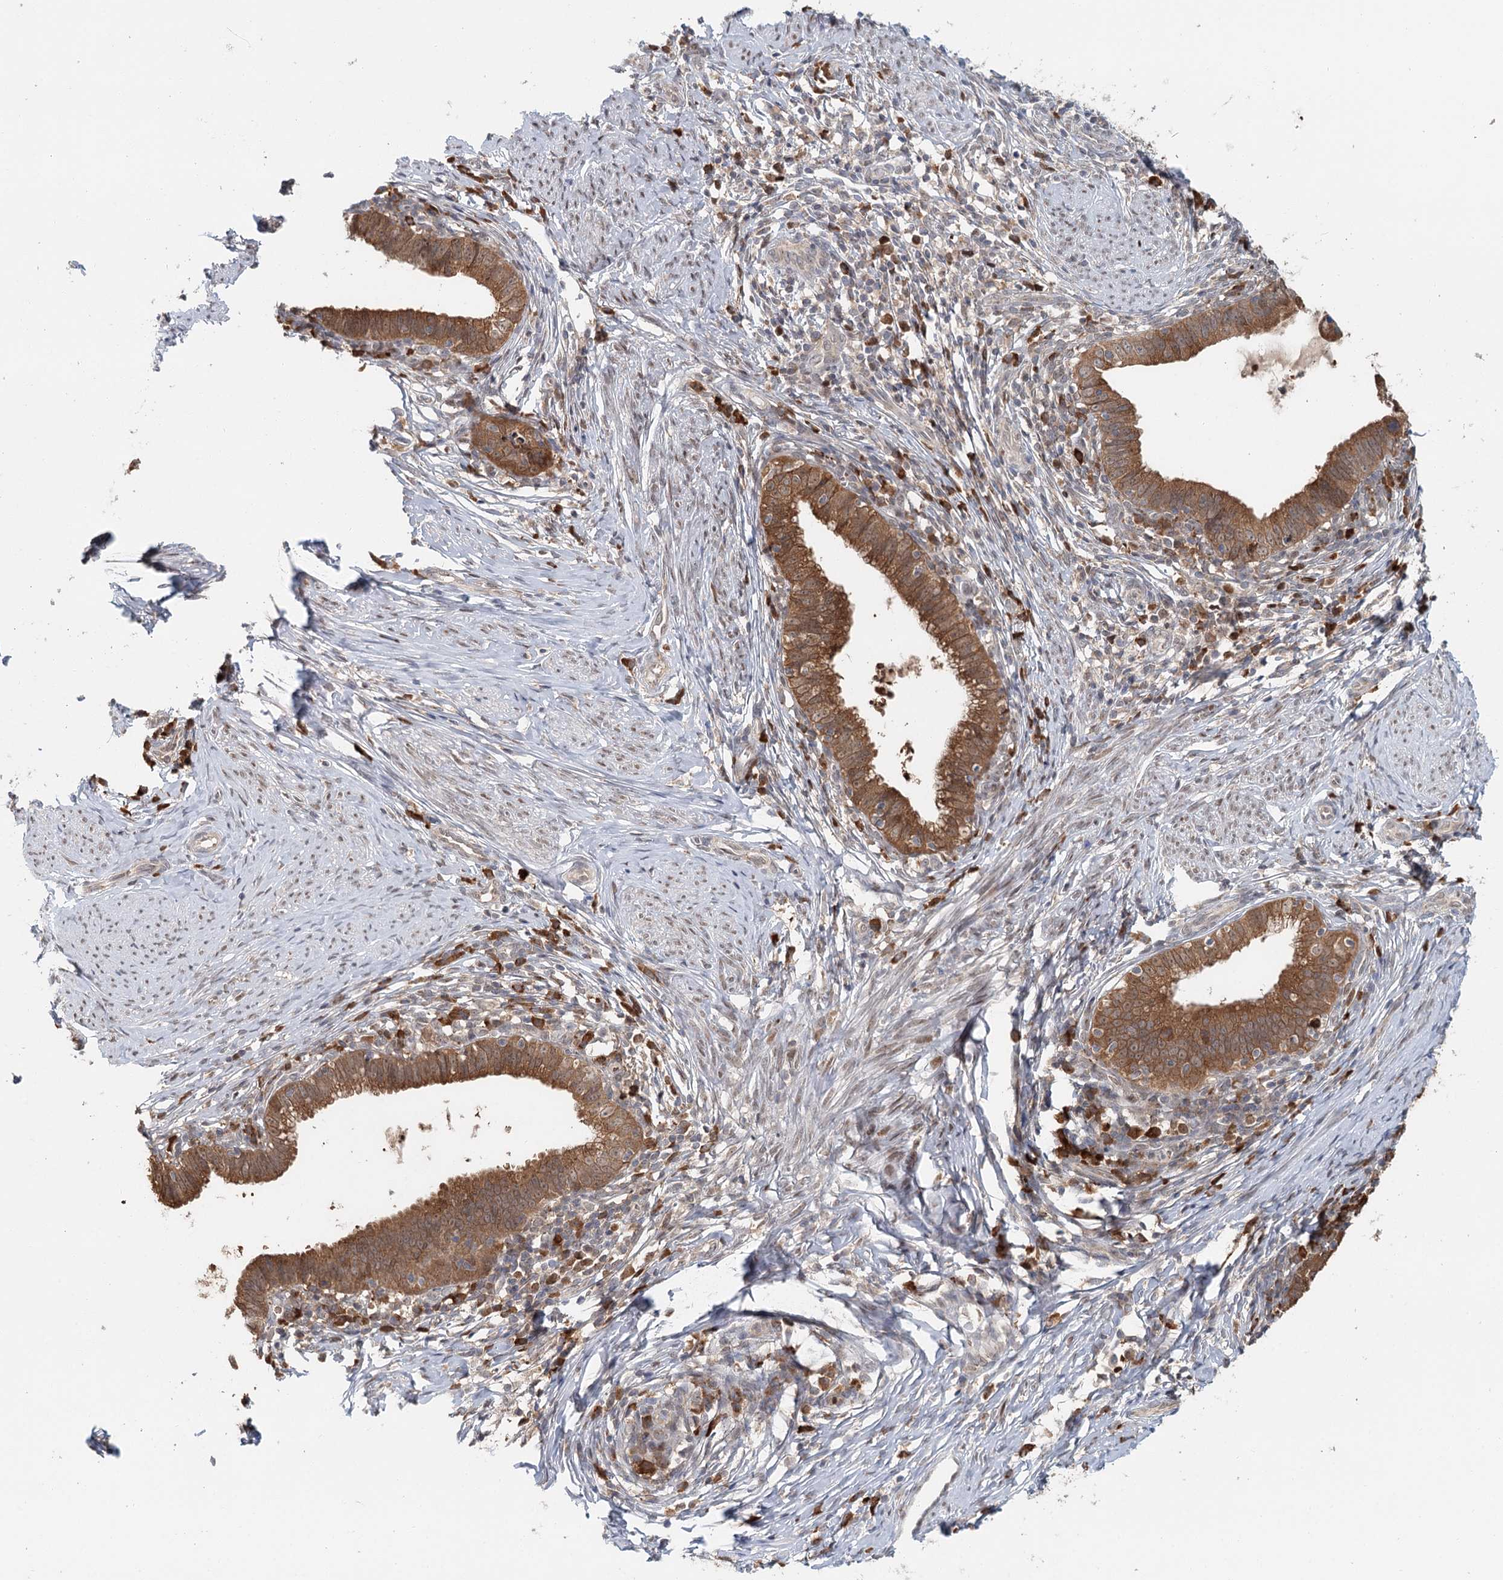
{"staining": {"intensity": "strong", "quantity": ">75%", "location": "cytoplasmic/membranous"}, "tissue": "cervical cancer", "cell_type": "Tumor cells", "image_type": "cancer", "snomed": [{"axis": "morphology", "description": "Adenocarcinoma, NOS"}, {"axis": "topography", "description": "Cervix"}], "caption": "Strong cytoplasmic/membranous expression is identified in approximately >75% of tumor cells in cervical cancer (adenocarcinoma). (IHC, brightfield microscopy, high magnification).", "gene": "ADK", "patient": {"sex": "female", "age": 36}}